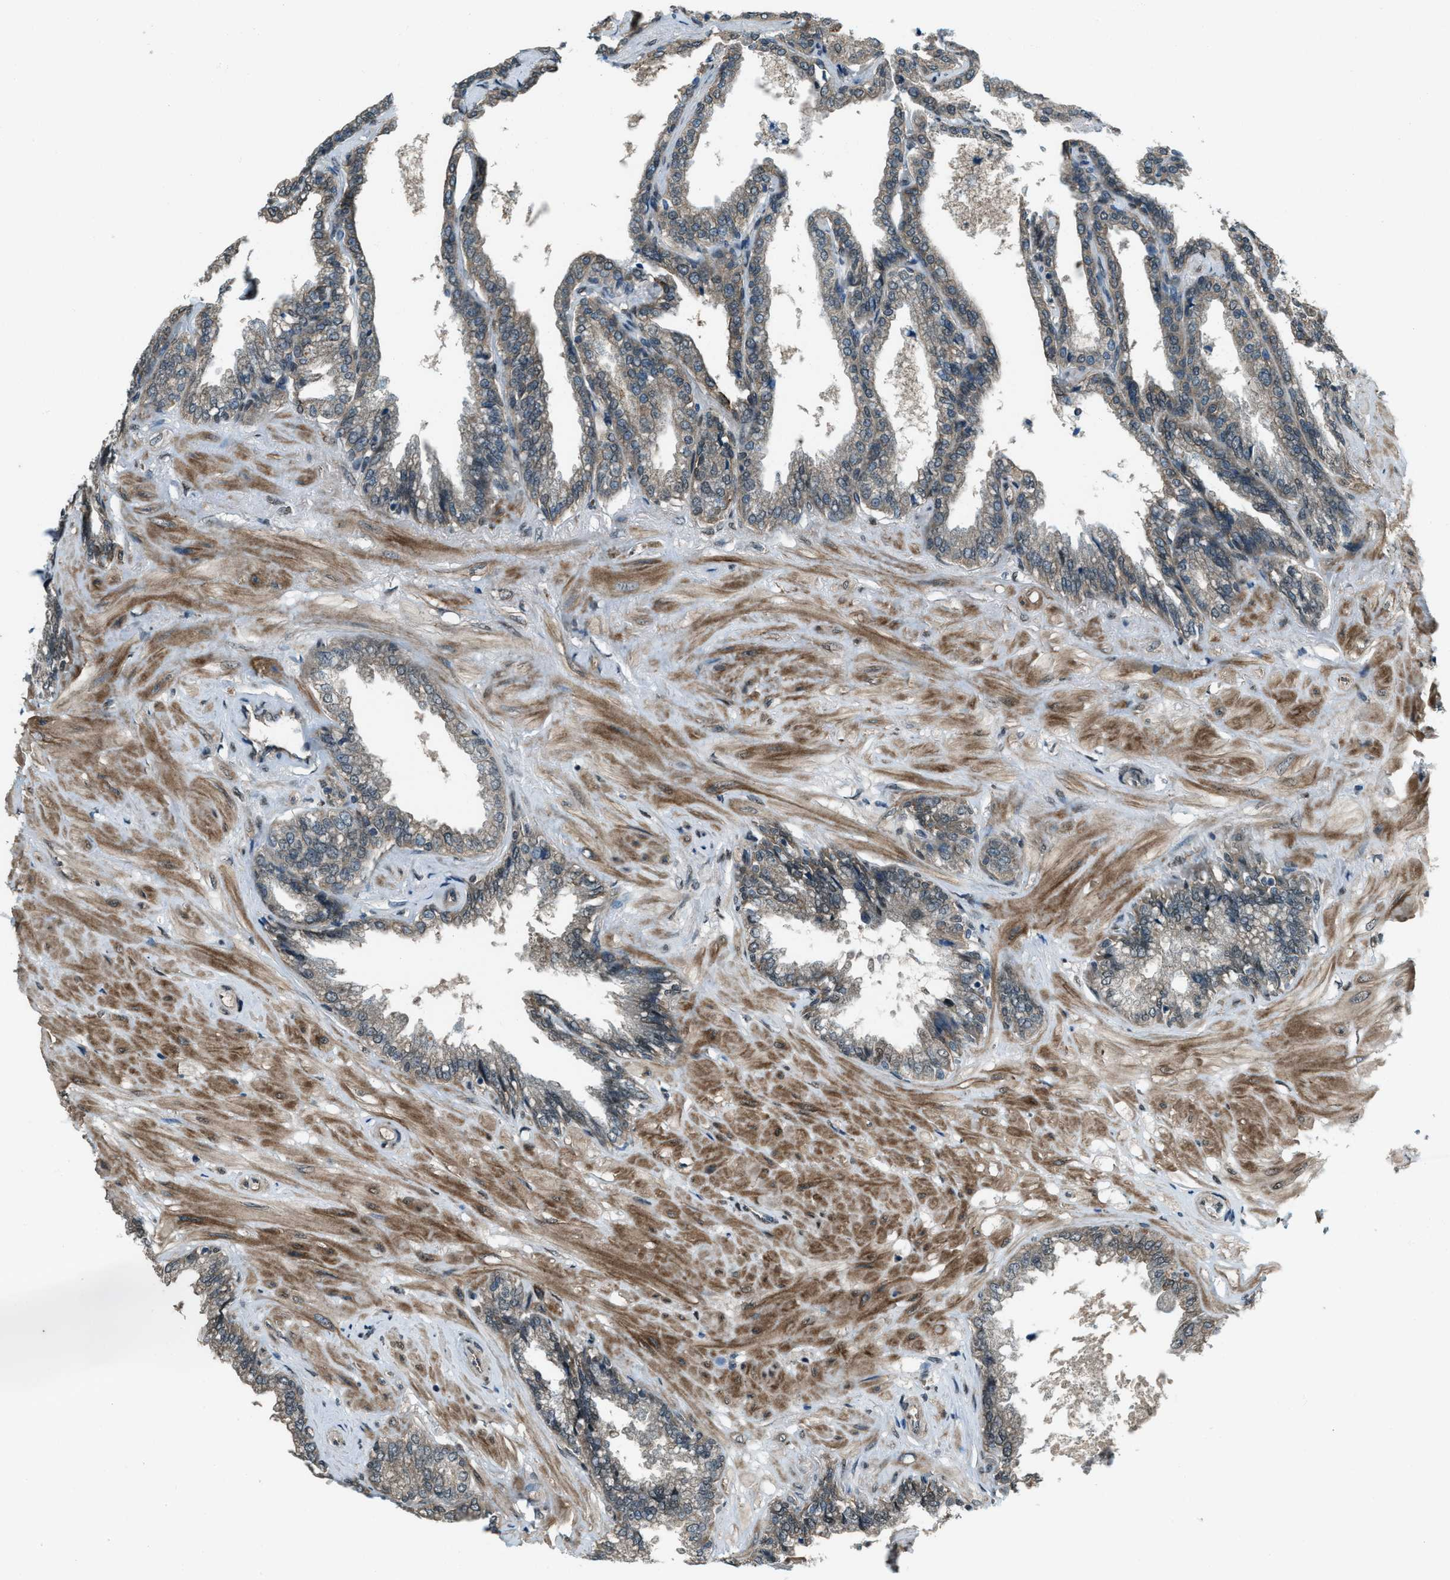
{"staining": {"intensity": "weak", "quantity": "<25%", "location": "cytoplasmic/membranous"}, "tissue": "seminal vesicle", "cell_type": "Glandular cells", "image_type": "normal", "snomed": [{"axis": "morphology", "description": "Normal tissue, NOS"}, {"axis": "topography", "description": "Seminal veicle"}], "caption": "DAB (3,3'-diaminobenzidine) immunohistochemical staining of unremarkable human seminal vesicle shows no significant positivity in glandular cells.", "gene": "SVIL", "patient": {"sex": "male", "age": 46}}